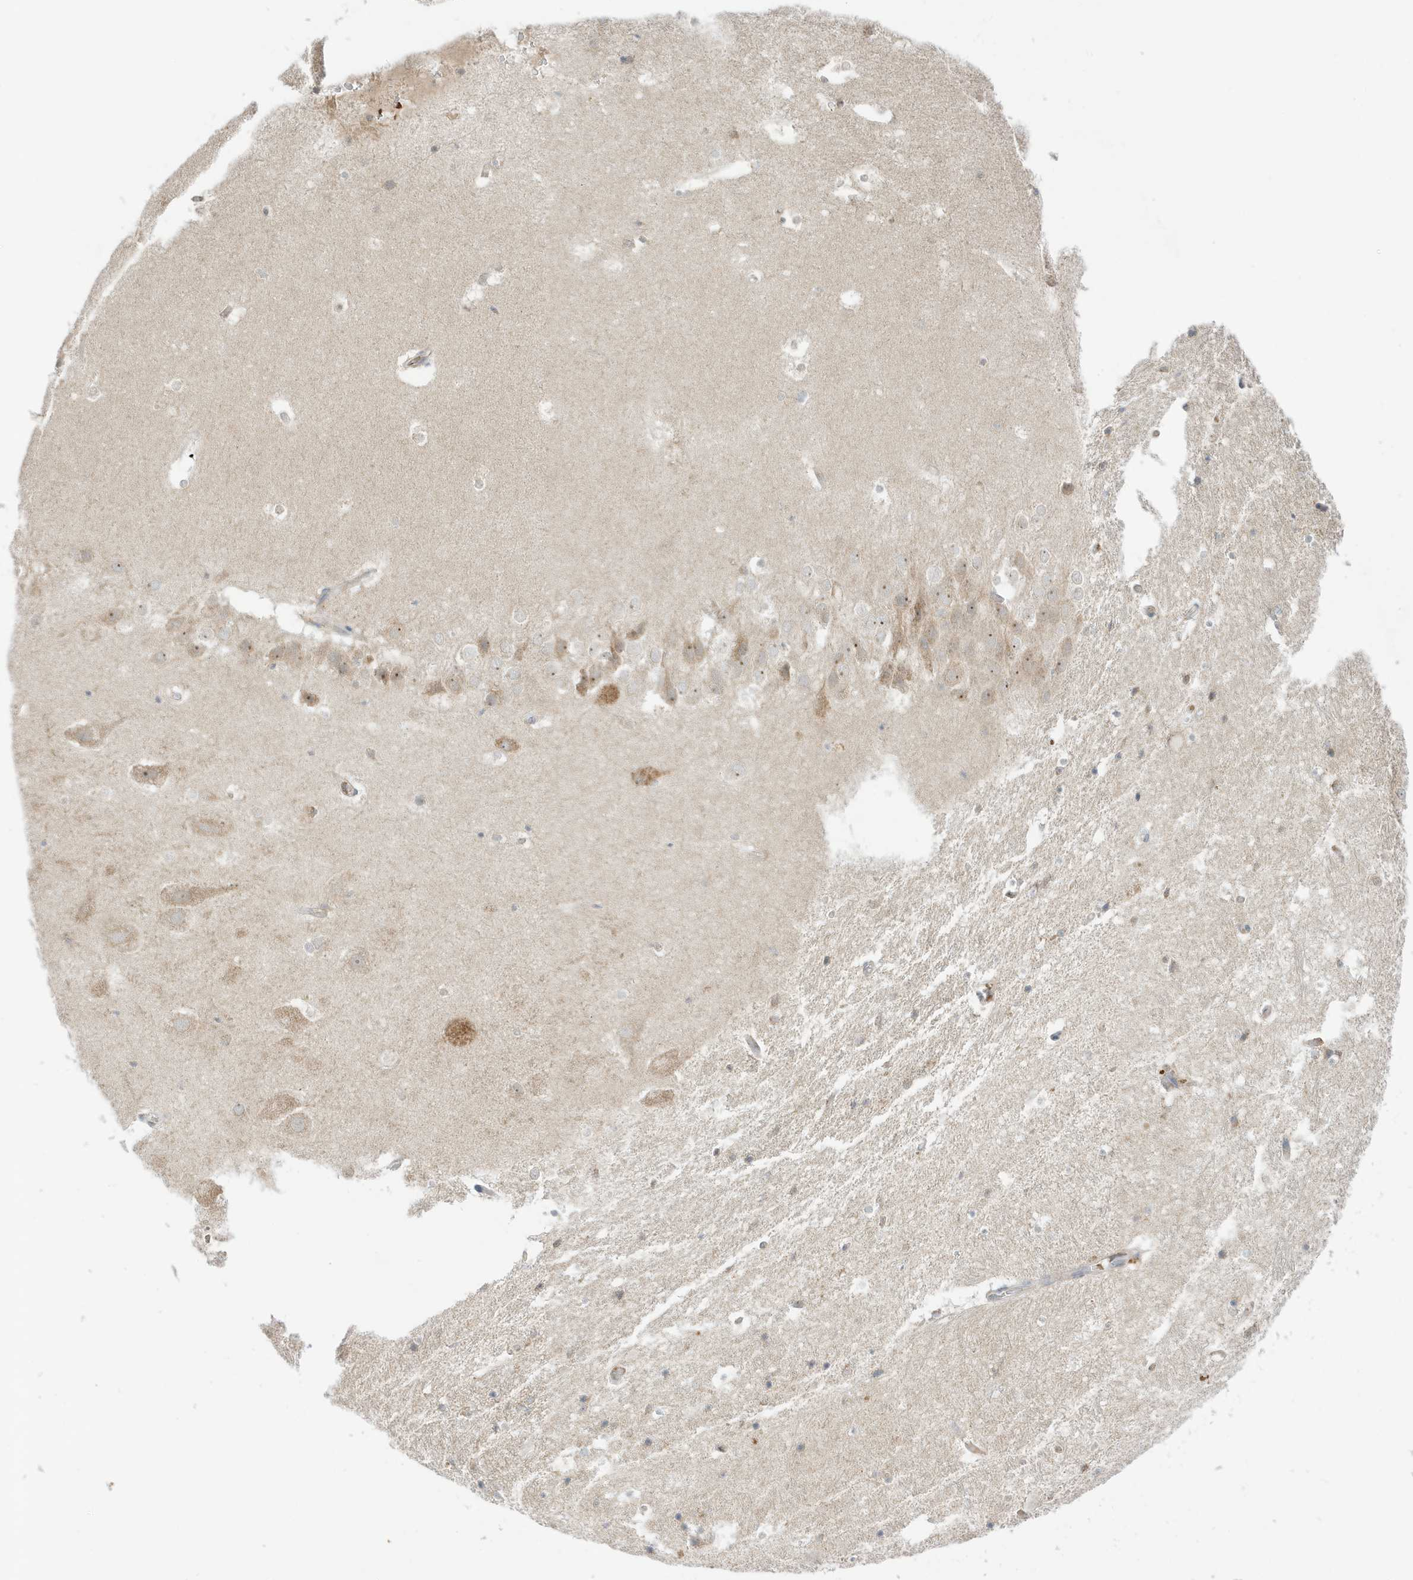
{"staining": {"intensity": "moderate", "quantity": "<25%", "location": "cytoplasmic/membranous"}, "tissue": "hippocampus", "cell_type": "Glial cells", "image_type": "normal", "snomed": [{"axis": "morphology", "description": "Normal tissue, NOS"}, {"axis": "topography", "description": "Hippocampus"}], "caption": "Immunohistochemistry micrograph of benign human hippocampus stained for a protein (brown), which demonstrates low levels of moderate cytoplasmic/membranous expression in about <25% of glial cells.", "gene": "NPPC", "patient": {"sex": "female", "age": 52}}